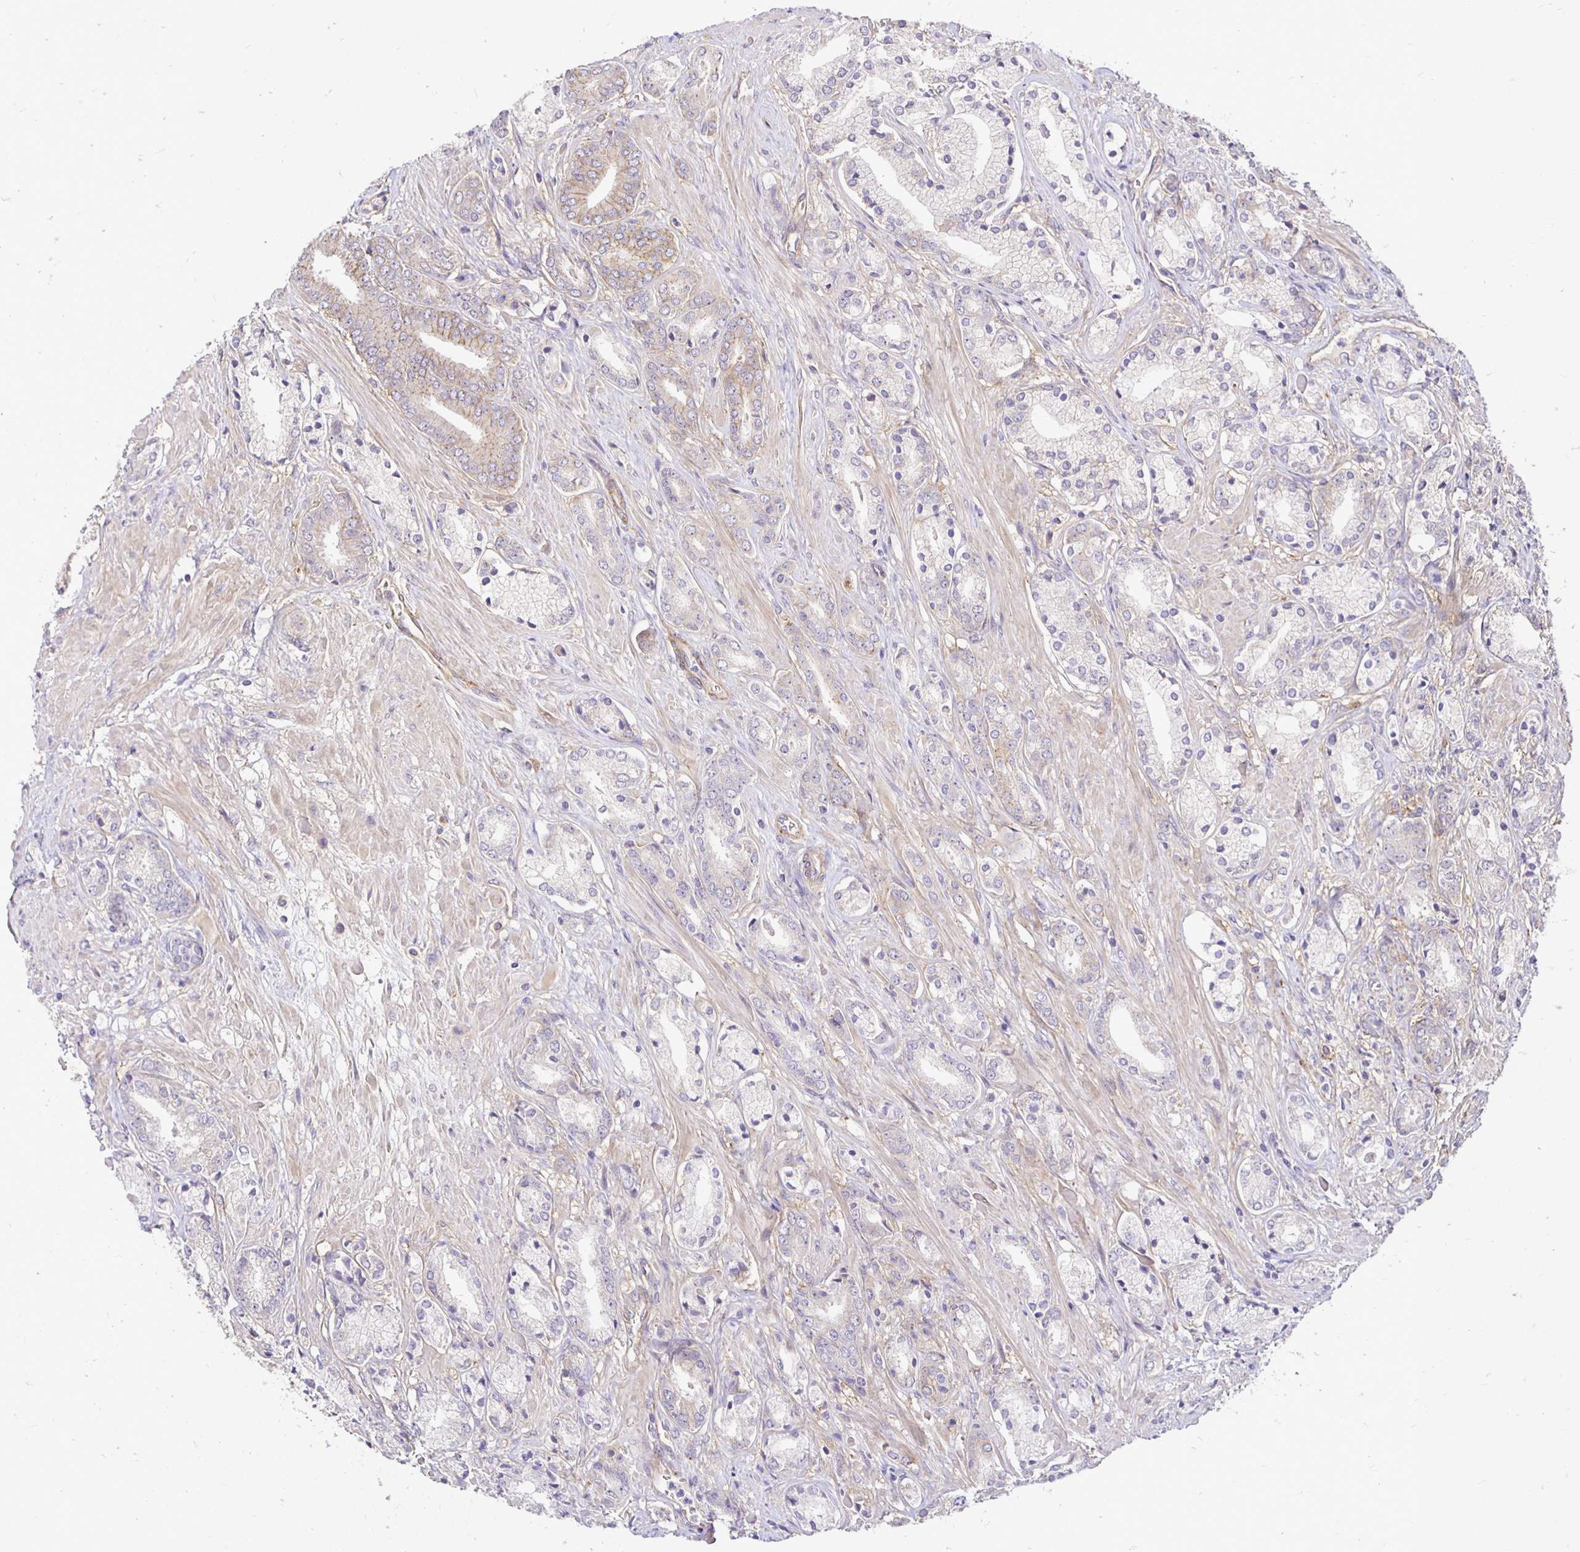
{"staining": {"intensity": "weak", "quantity": "25%-75%", "location": "cytoplasmic/membranous"}, "tissue": "prostate cancer", "cell_type": "Tumor cells", "image_type": "cancer", "snomed": [{"axis": "morphology", "description": "Adenocarcinoma, High grade"}, {"axis": "topography", "description": "Prostate"}], "caption": "This micrograph exhibits immunohistochemistry staining of human high-grade adenocarcinoma (prostate), with low weak cytoplasmic/membranous staining in about 25%-75% of tumor cells.", "gene": "SLC9A1", "patient": {"sex": "male", "age": 56}}